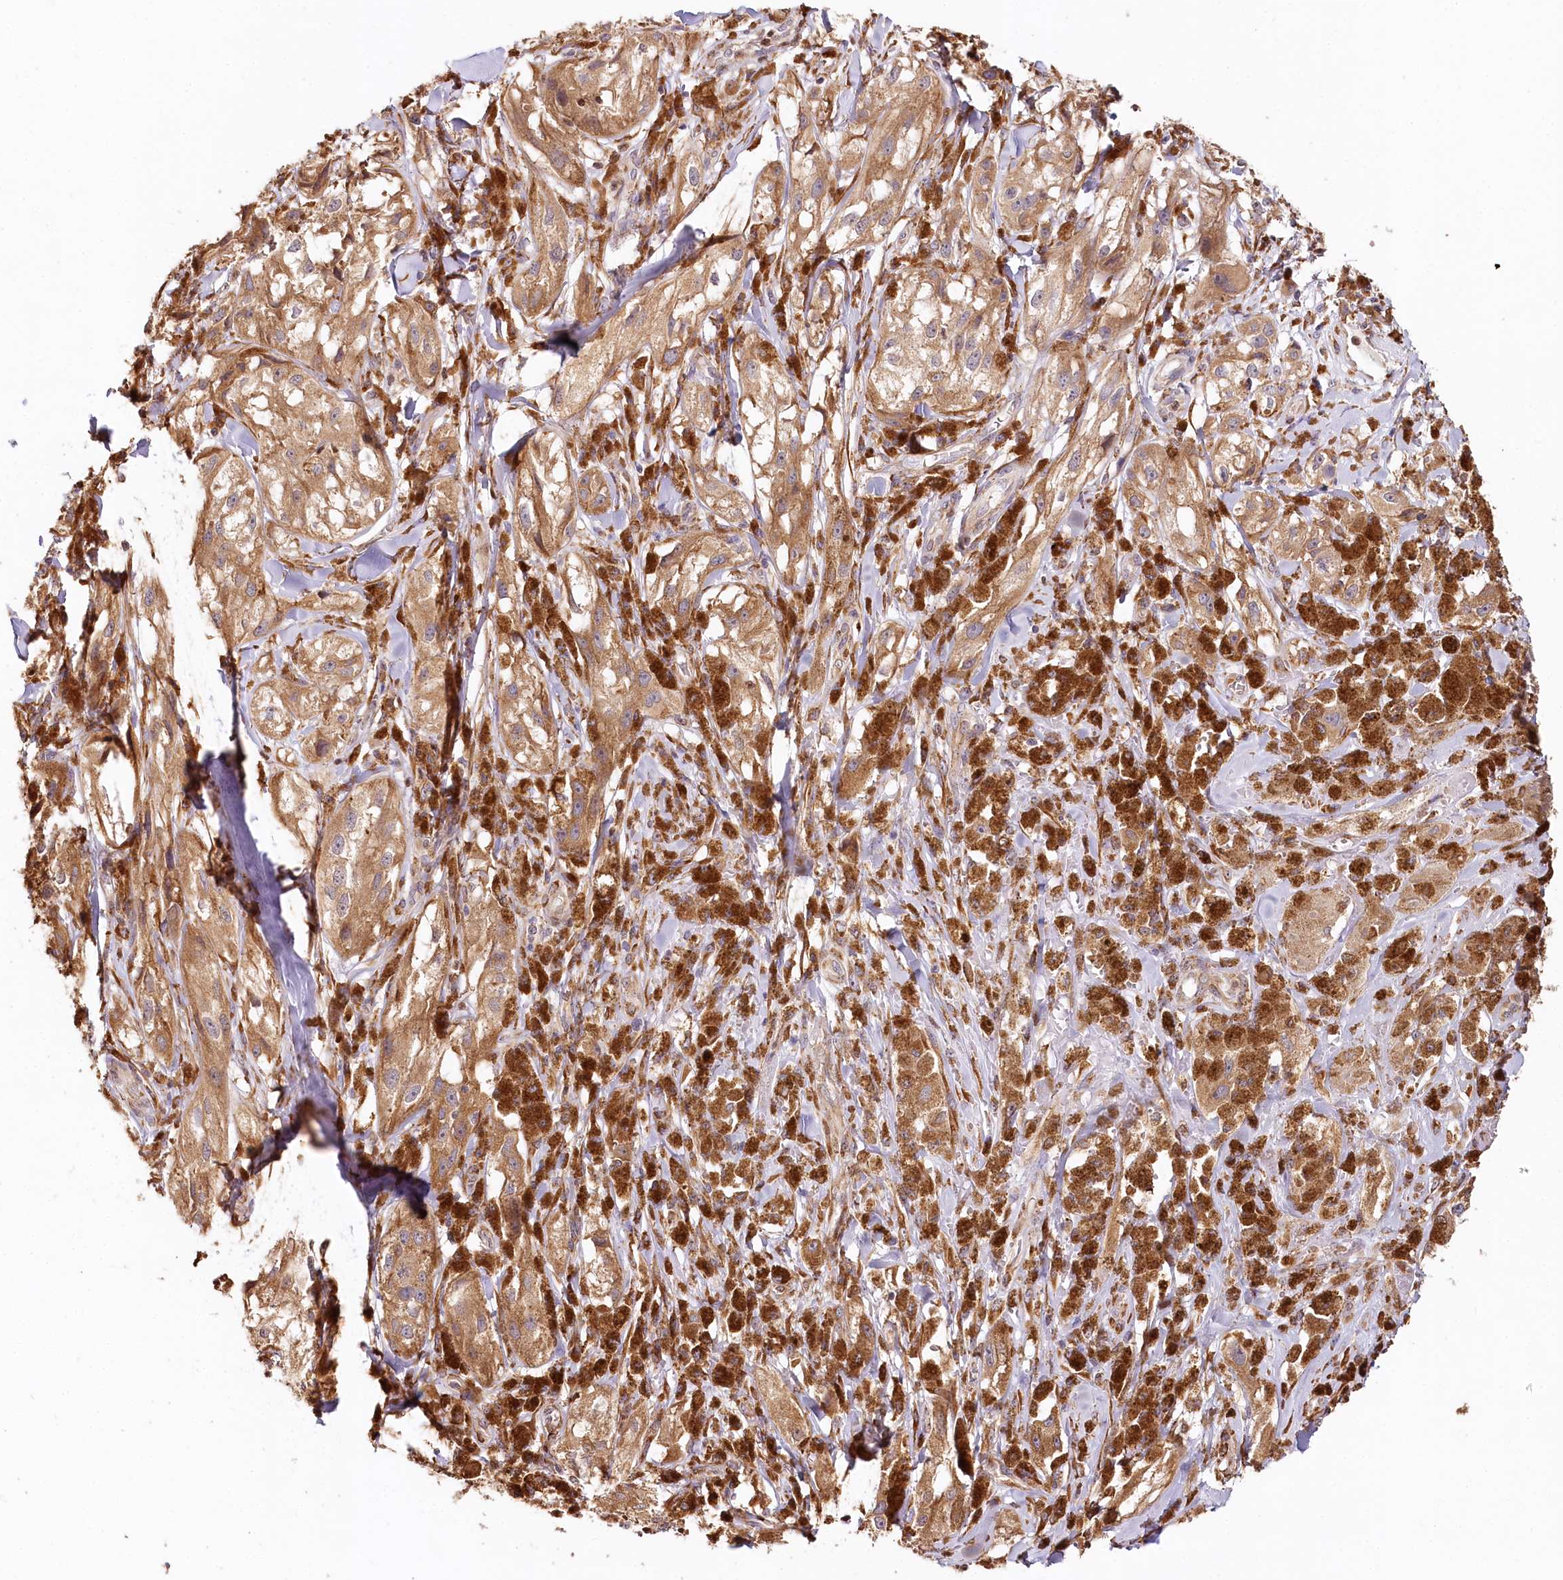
{"staining": {"intensity": "moderate", "quantity": ">75%", "location": "cytoplasmic/membranous"}, "tissue": "melanoma", "cell_type": "Tumor cells", "image_type": "cancer", "snomed": [{"axis": "morphology", "description": "Malignant melanoma, NOS"}, {"axis": "topography", "description": "Skin"}], "caption": "Protein staining displays moderate cytoplasmic/membranous expression in about >75% of tumor cells in melanoma.", "gene": "VEGFA", "patient": {"sex": "male", "age": 88}}